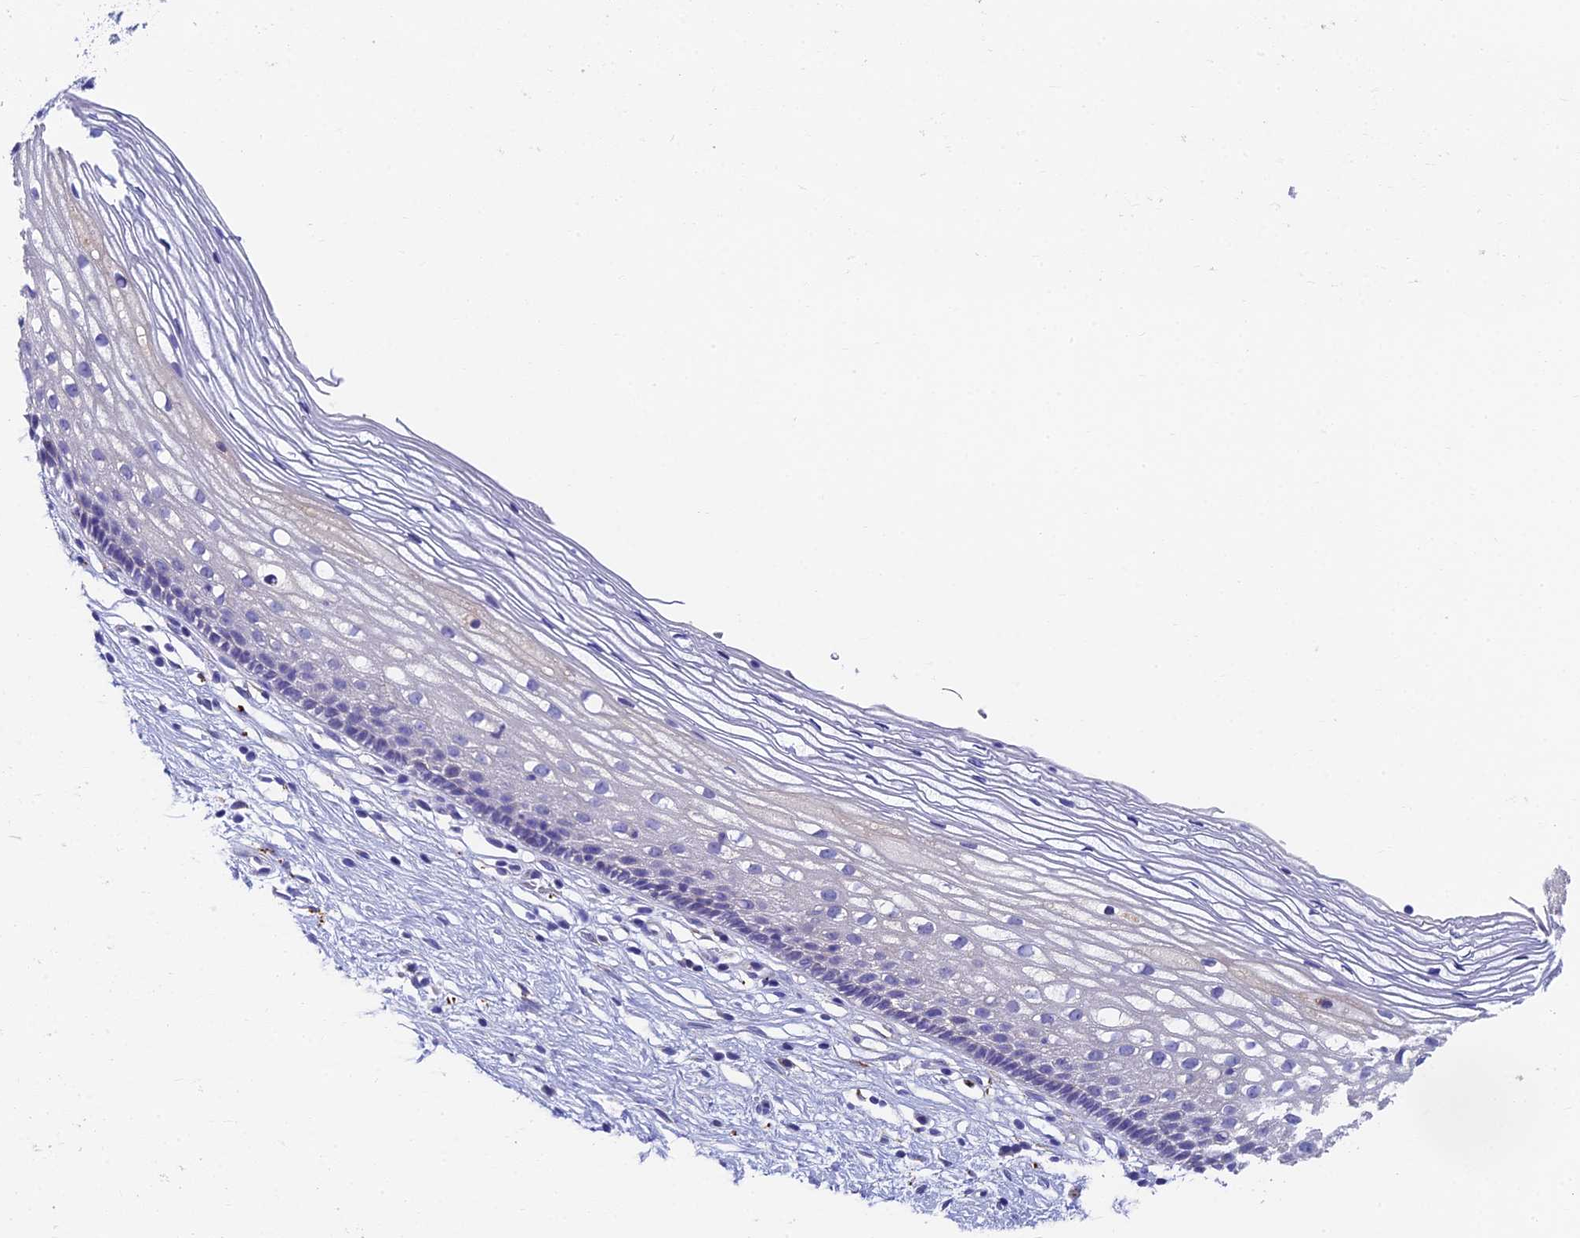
{"staining": {"intensity": "negative", "quantity": "none", "location": "none"}, "tissue": "cervix", "cell_type": "Glandular cells", "image_type": "normal", "snomed": [{"axis": "morphology", "description": "Normal tissue, NOS"}, {"axis": "topography", "description": "Cervix"}], "caption": "The immunohistochemistry photomicrograph has no significant staining in glandular cells of cervix. (Immunohistochemistry, brightfield microscopy, high magnification).", "gene": "ADAMTS13", "patient": {"sex": "female", "age": 27}}